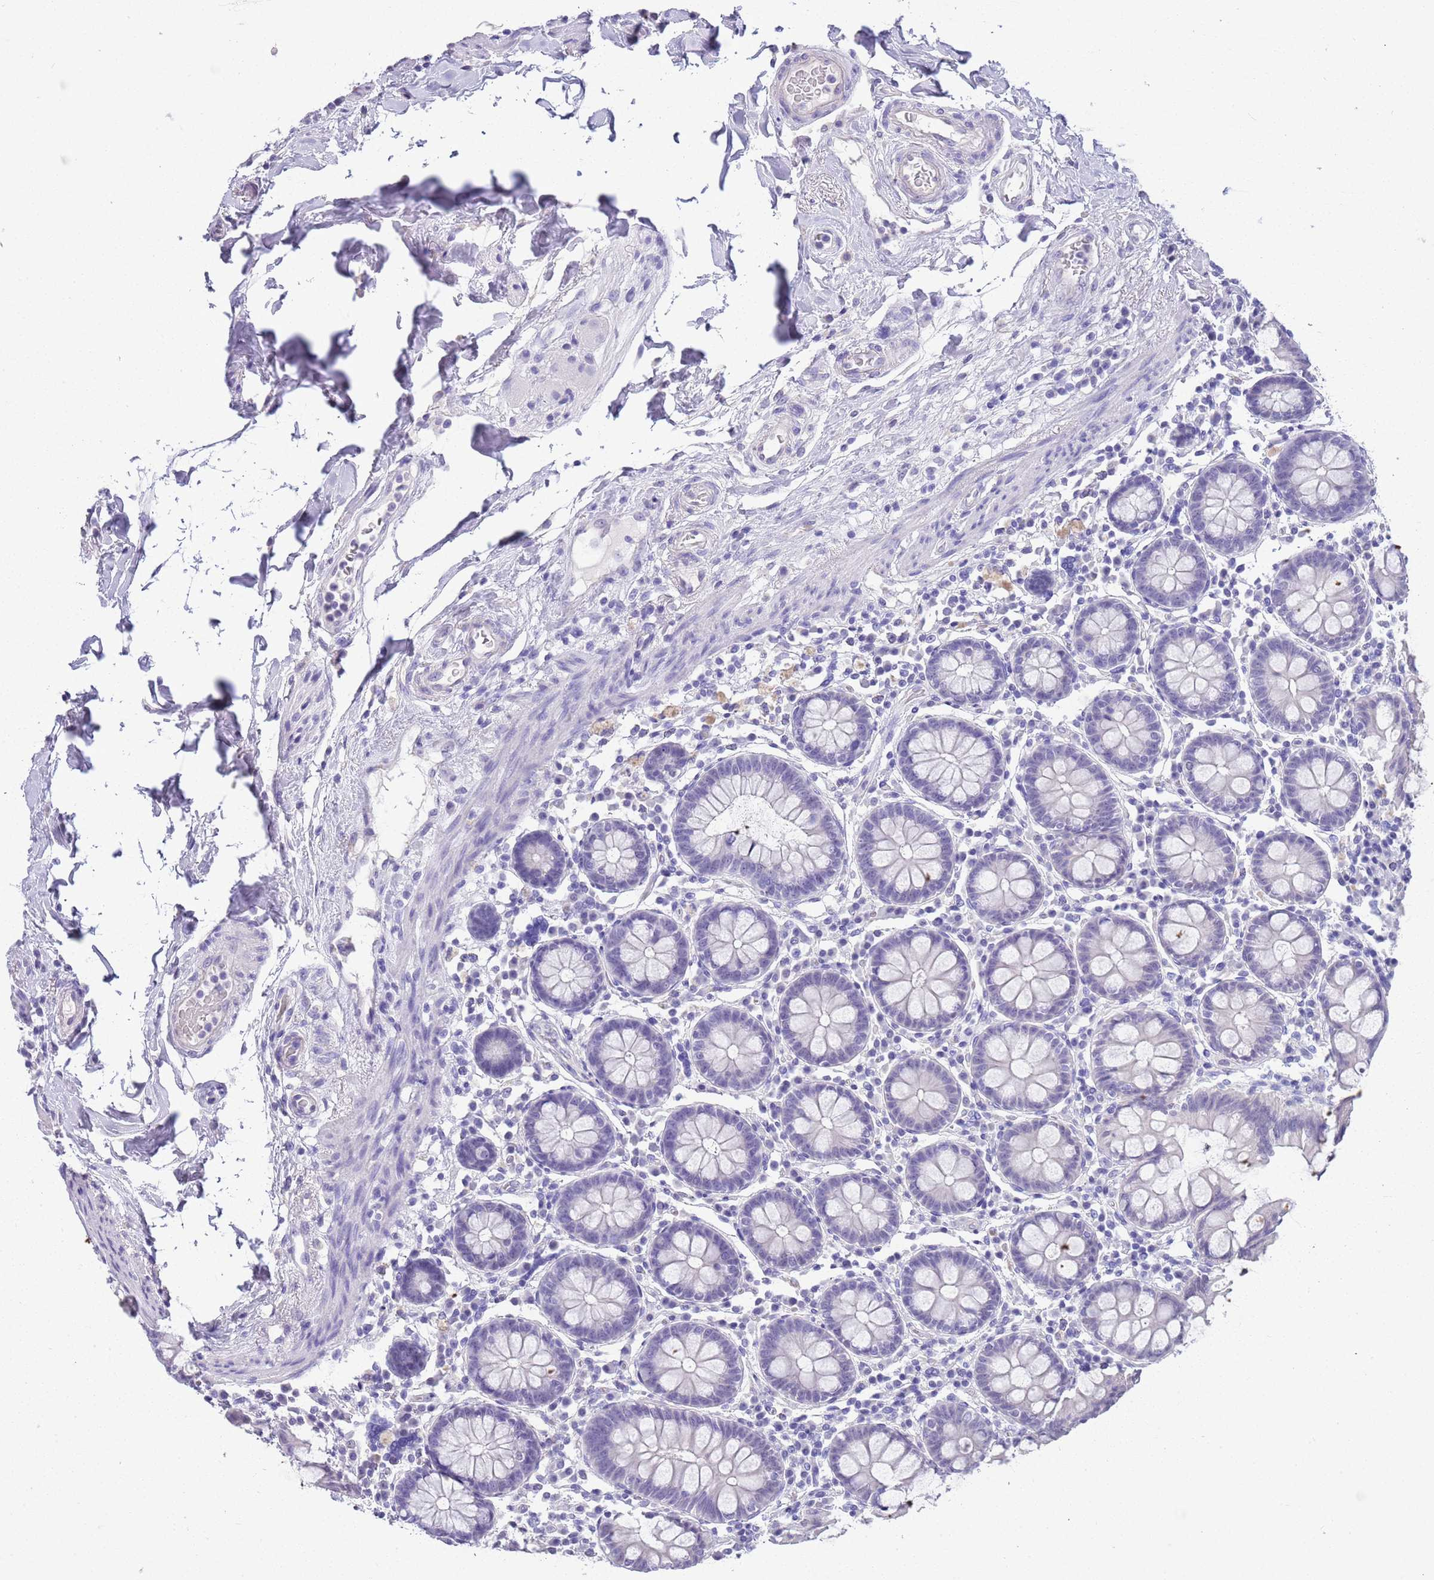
{"staining": {"intensity": "negative", "quantity": "none", "location": "none"}, "tissue": "colon", "cell_type": "Endothelial cells", "image_type": "normal", "snomed": [{"axis": "morphology", "description": "Normal tissue, NOS"}, {"axis": "topography", "description": "Colon"}], "caption": "DAB (3,3'-diaminobenzidine) immunohistochemical staining of benign human colon displays no significant expression in endothelial cells. (Stains: DAB immunohistochemistry (IHC) with hematoxylin counter stain, Microscopy: brightfield microscopy at high magnification).", "gene": "CTRC", "patient": {"sex": "female", "age": 79}}